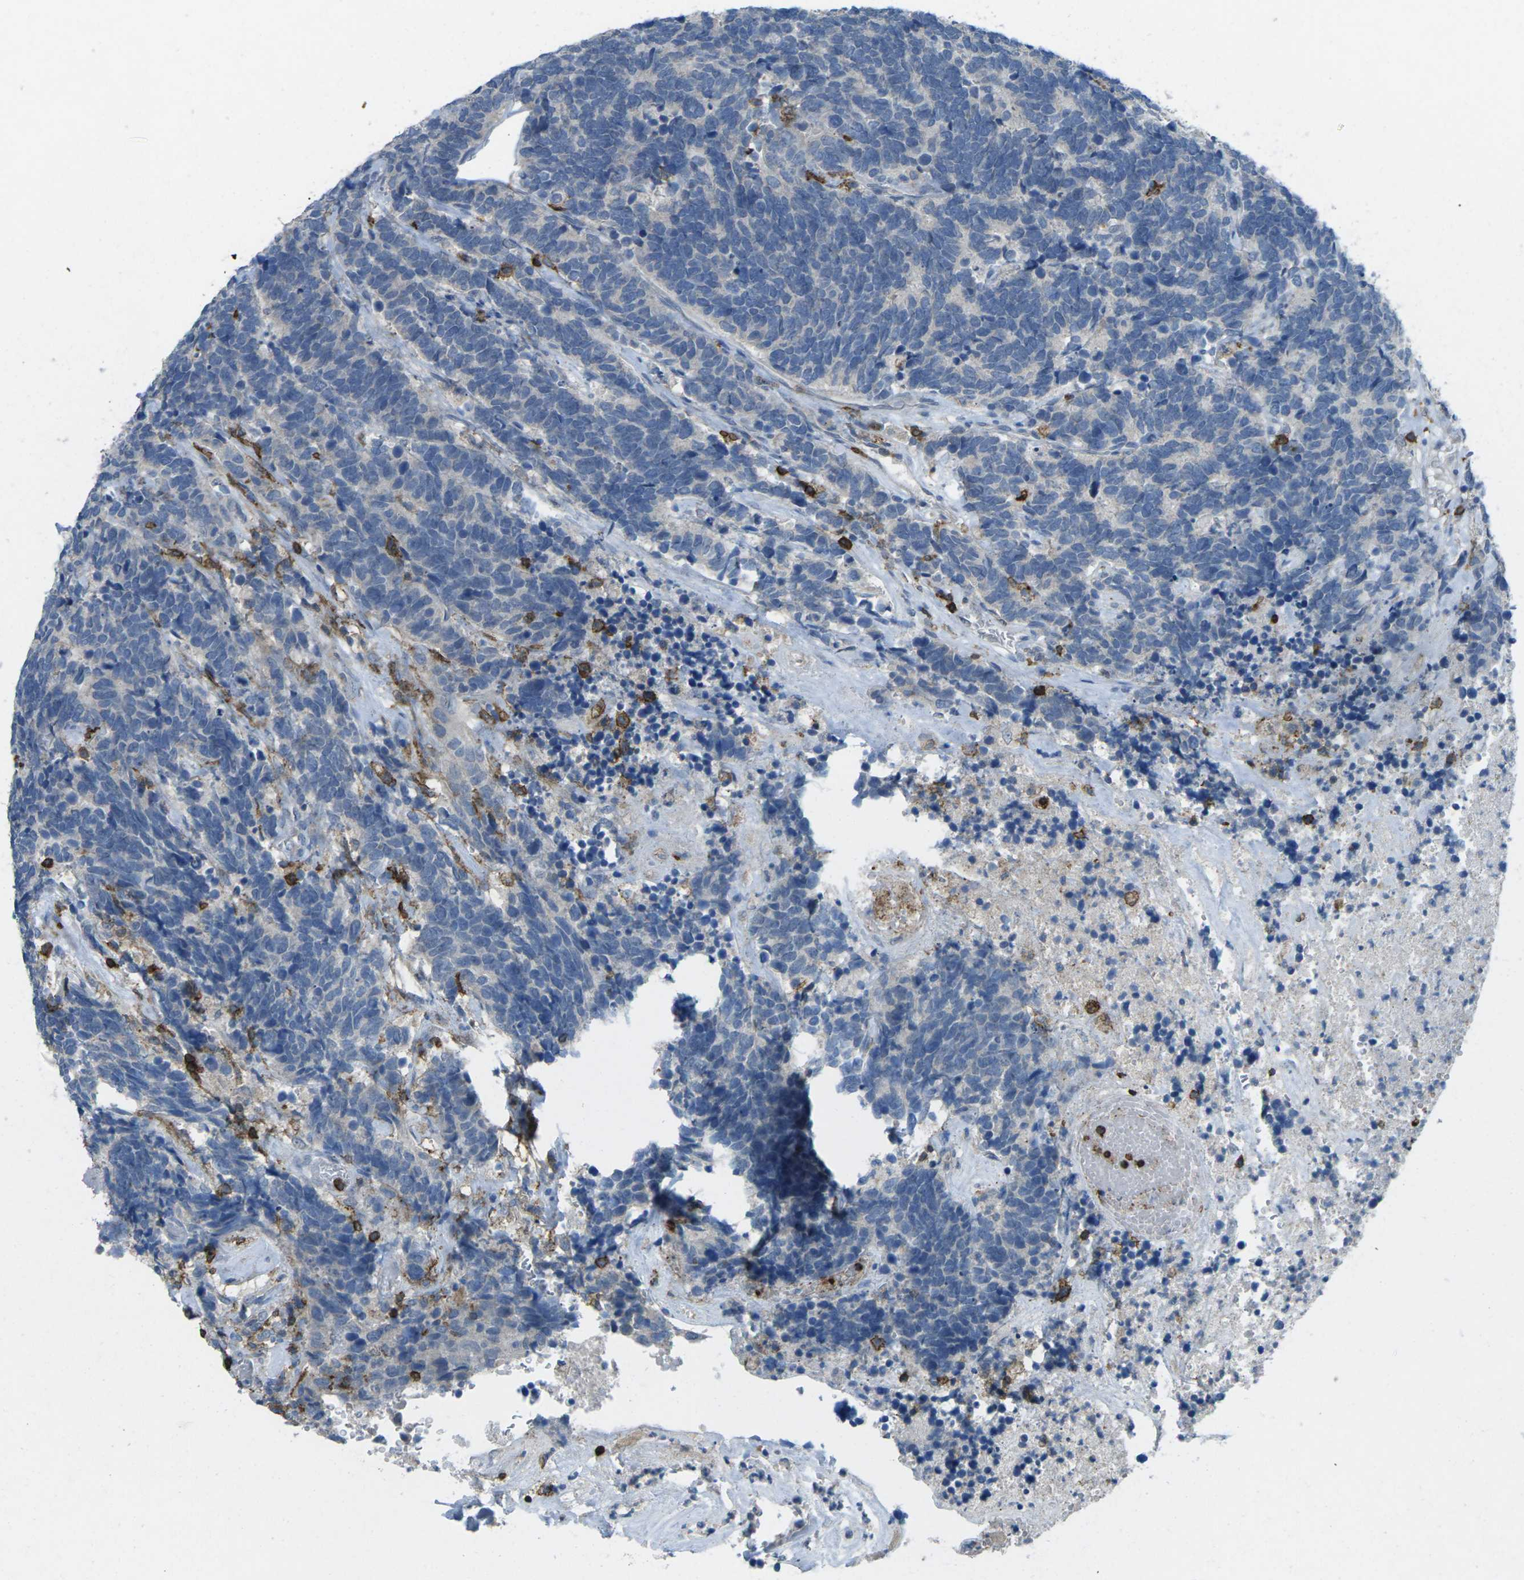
{"staining": {"intensity": "negative", "quantity": "none", "location": "none"}, "tissue": "carcinoid", "cell_type": "Tumor cells", "image_type": "cancer", "snomed": [{"axis": "morphology", "description": "Carcinoma, NOS"}, {"axis": "morphology", "description": "Carcinoid, malignant, NOS"}, {"axis": "topography", "description": "Urinary bladder"}], "caption": "A histopathology image of carcinoma stained for a protein exhibits no brown staining in tumor cells.", "gene": "CD19", "patient": {"sex": "male", "age": 57}}